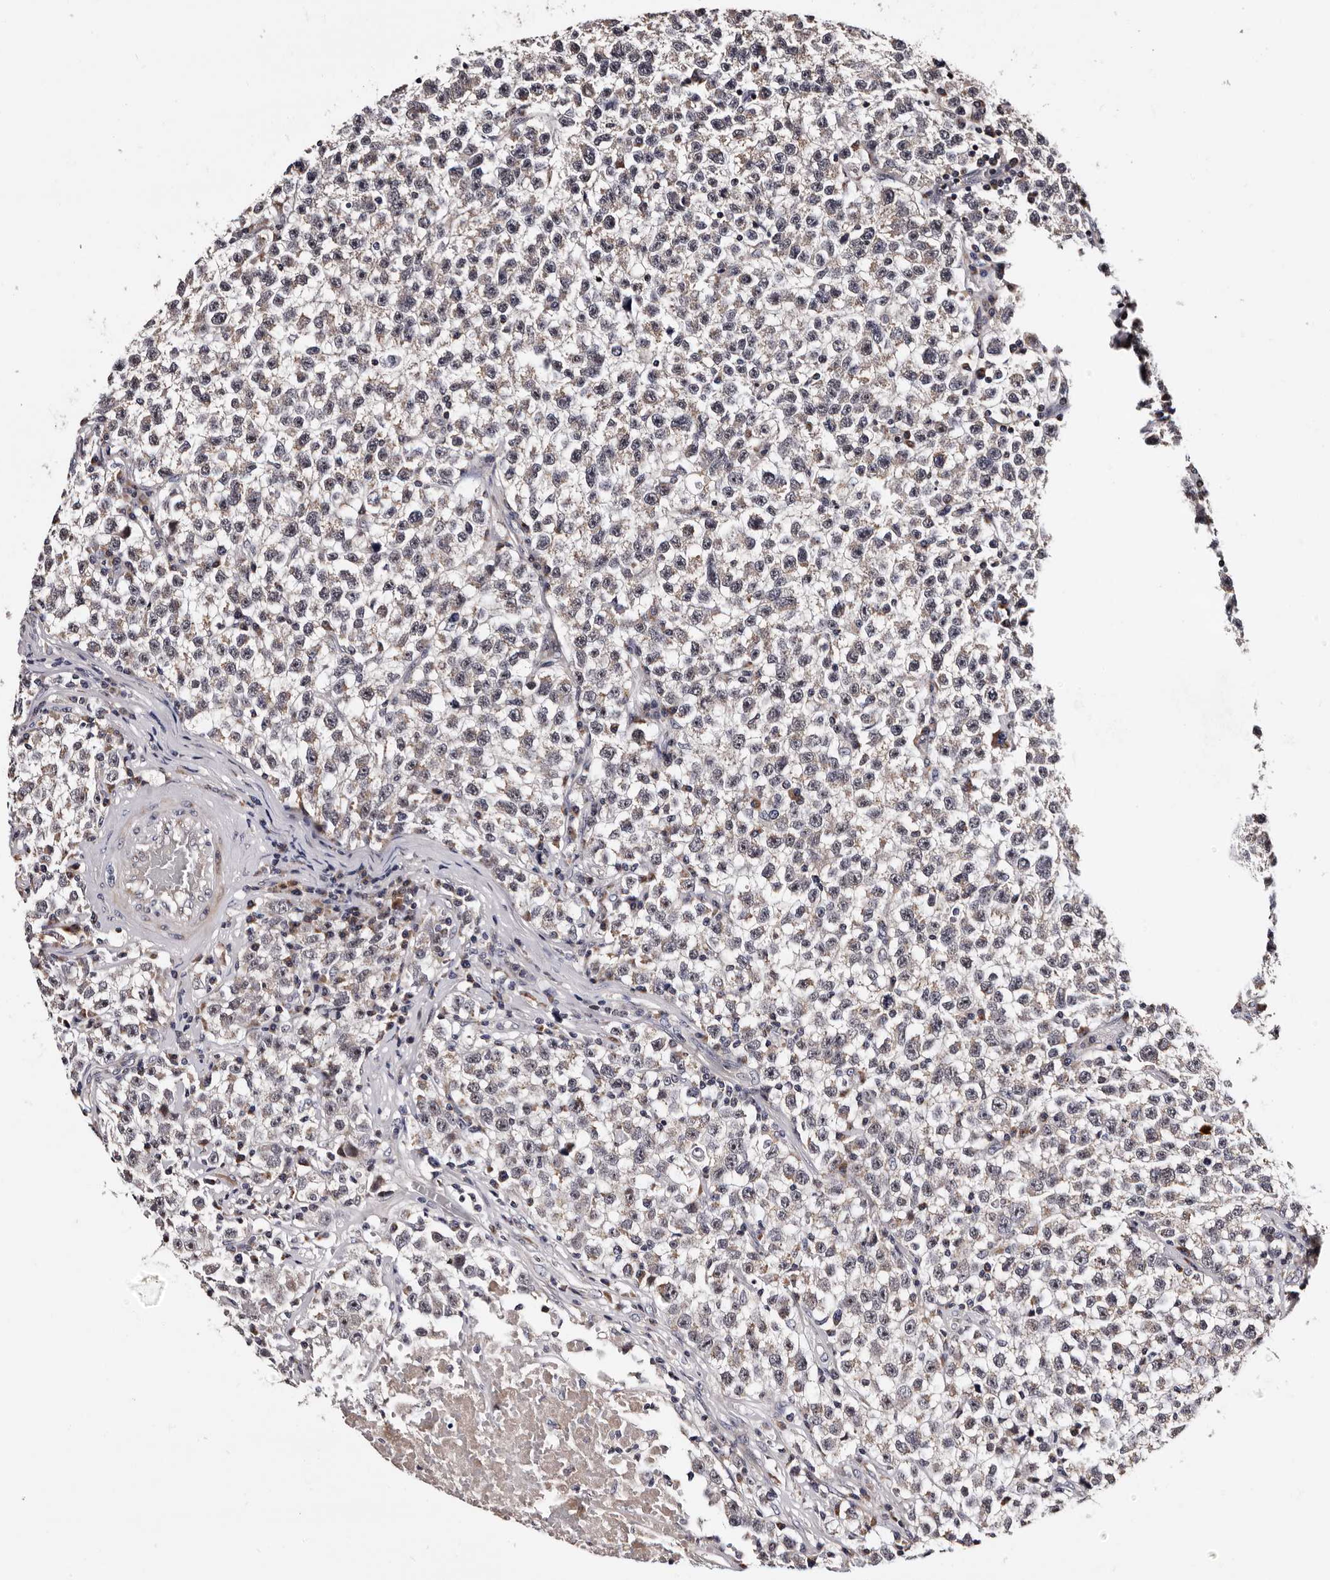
{"staining": {"intensity": "negative", "quantity": "none", "location": "none"}, "tissue": "testis cancer", "cell_type": "Tumor cells", "image_type": "cancer", "snomed": [{"axis": "morphology", "description": "Seminoma, NOS"}, {"axis": "topography", "description": "Testis"}], "caption": "Histopathology image shows no protein staining in tumor cells of testis cancer tissue.", "gene": "TAF4B", "patient": {"sex": "male", "age": 22}}